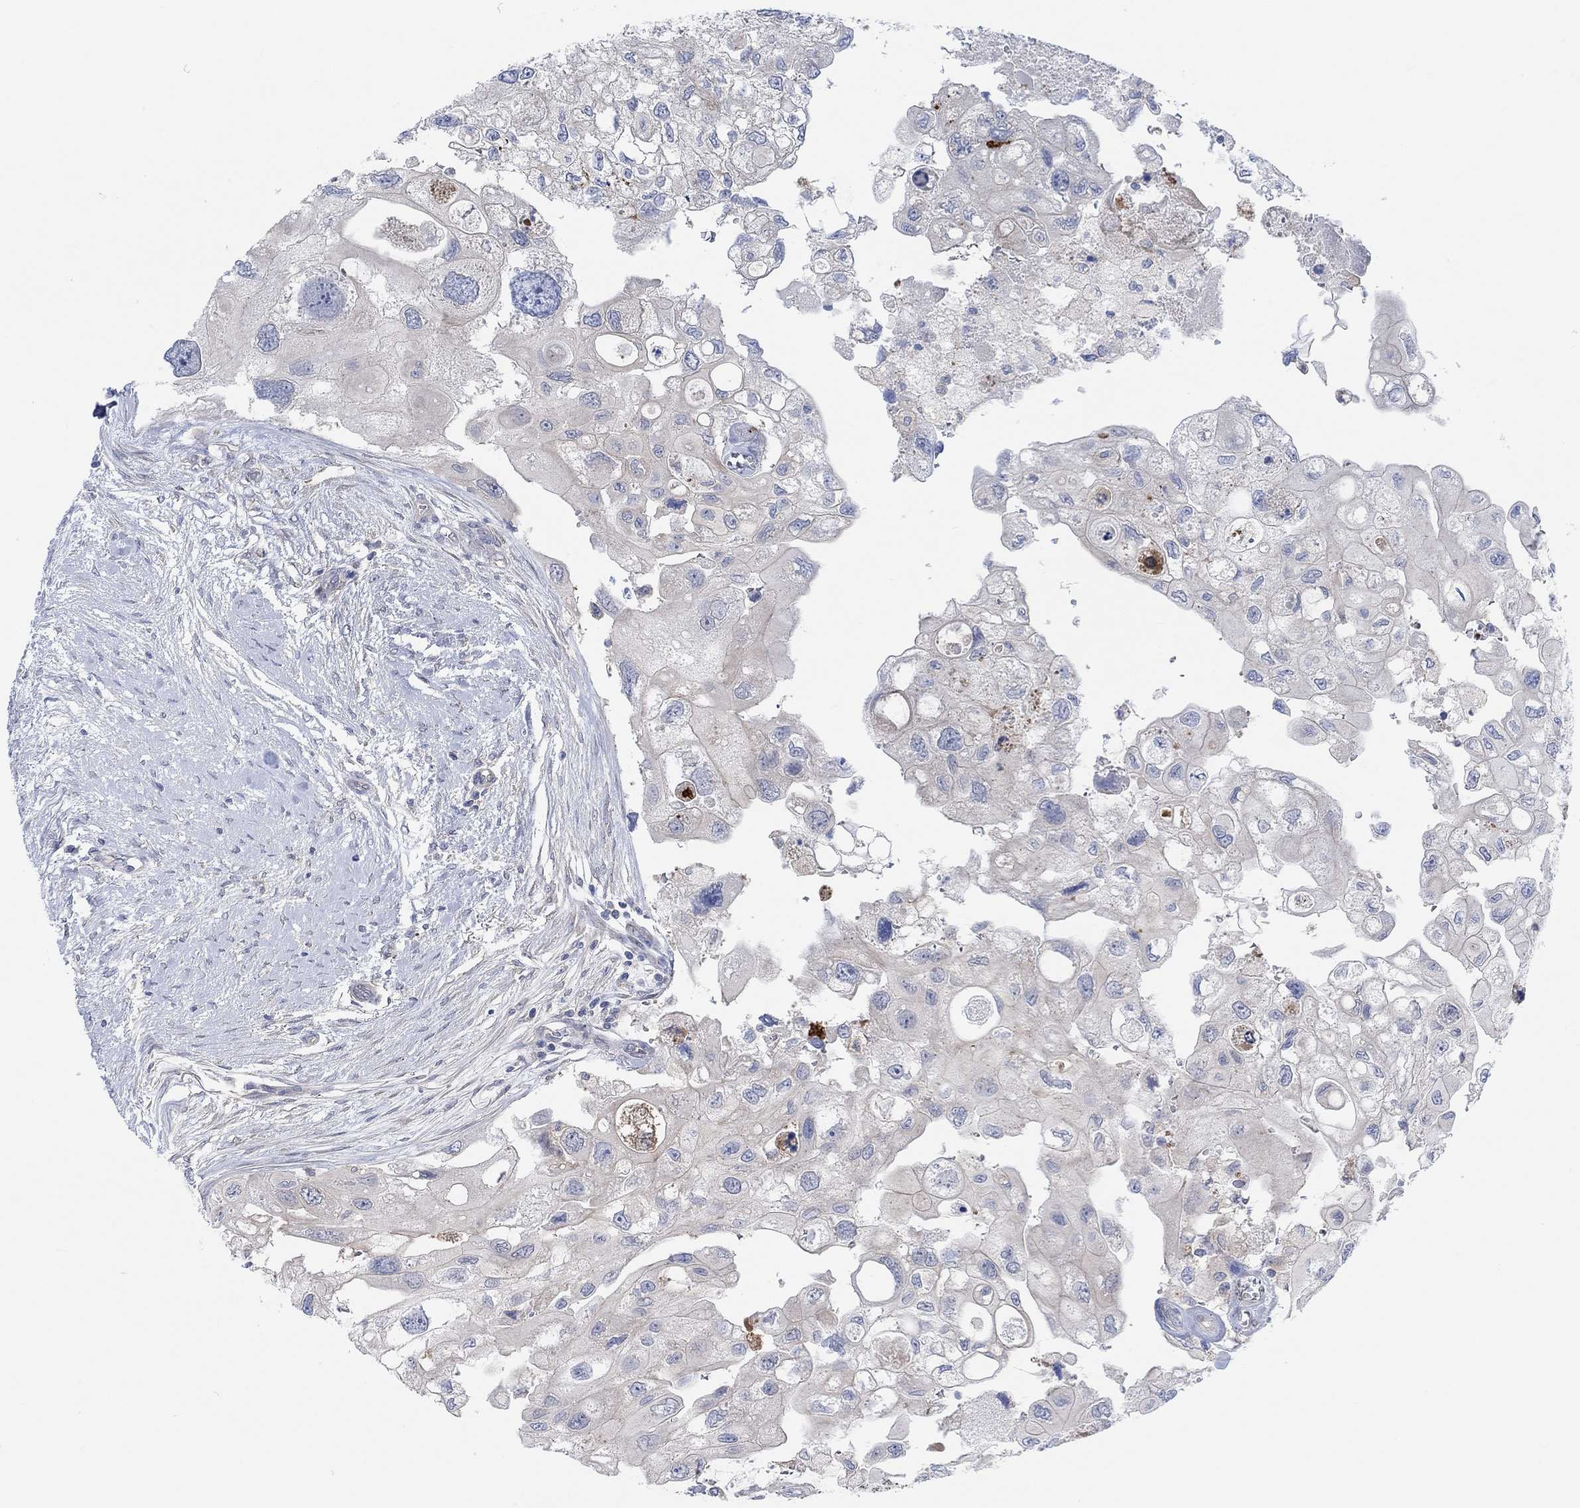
{"staining": {"intensity": "negative", "quantity": "none", "location": "none"}, "tissue": "urothelial cancer", "cell_type": "Tumor cells", "image_type": "cancer", "snomed": [{"axis": "morphology", "description": "Urothelial carcinoma, High grade"}, {"axis": "topography", "description": "Urinary bladder"}], "caption": "High power microscopy micrograph of an immunohistochemistry (IHC) histopathology image of urothelial cancer, revealing no significant staining in tumor cells.", "gene": "PMFBP1", "patient": {"sex": "male", "age": 59}}